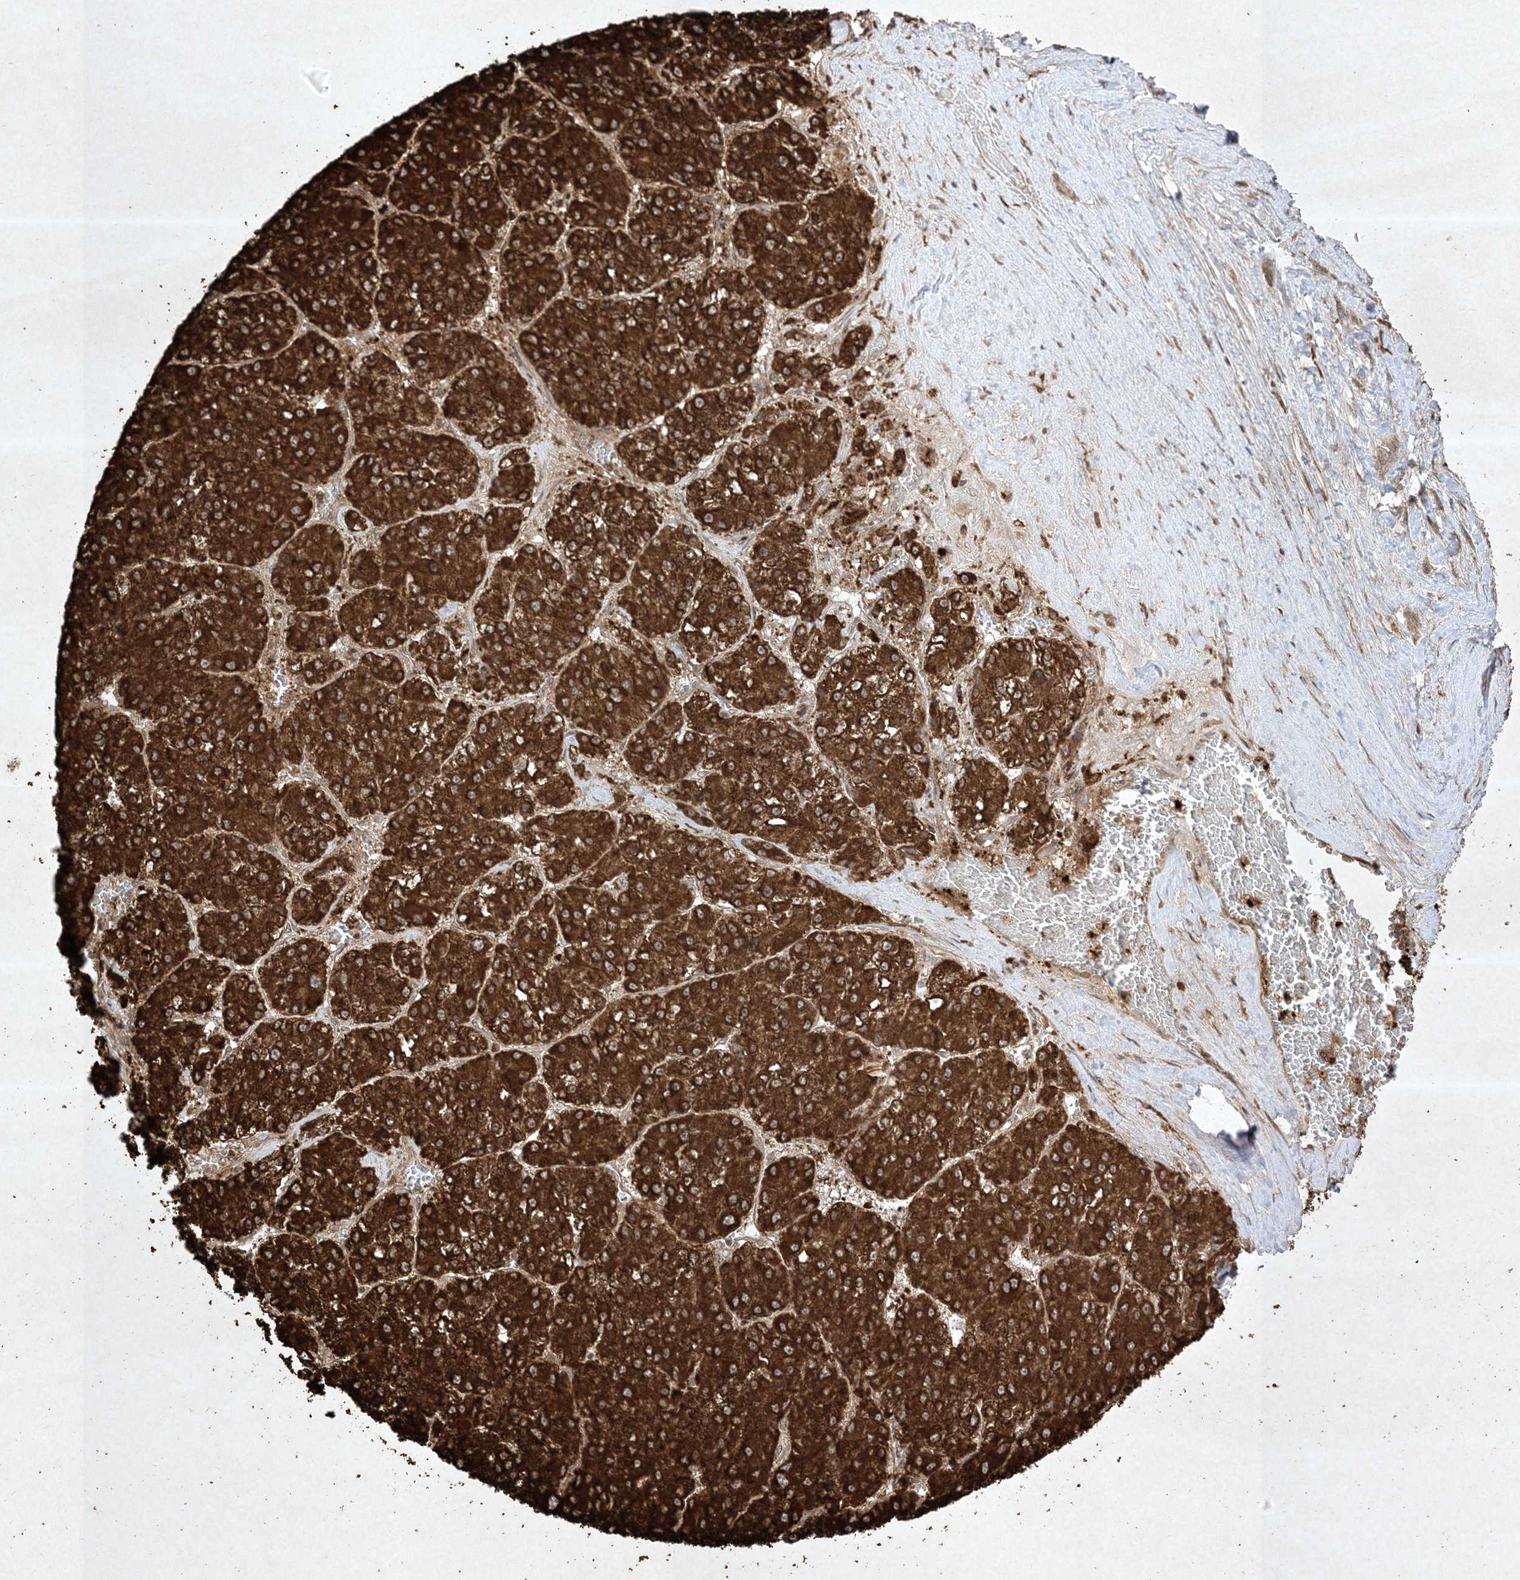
{"staining": {"intensity": "strong", "quantity": ">75%", "location": "cytoplasmic/membranous"}, "tissue": "liver cancer", "cell_type": "Tumor cells", "image_type": "cancer", "snomed": [{"axis": "morphology", "description": "Carcinoma, Hepatocellular, NOS"}, {"axis": "topography", "description": "Liver"}], "caption": "A histopathology image showing strong cytoplasmic/membranous expression in approximately >75% of tumor cells in liver cancer, as visualized by brown immunohistochemical staining.", "gene": "PTK6", "patient": {"sex": "female", "age": 73}}